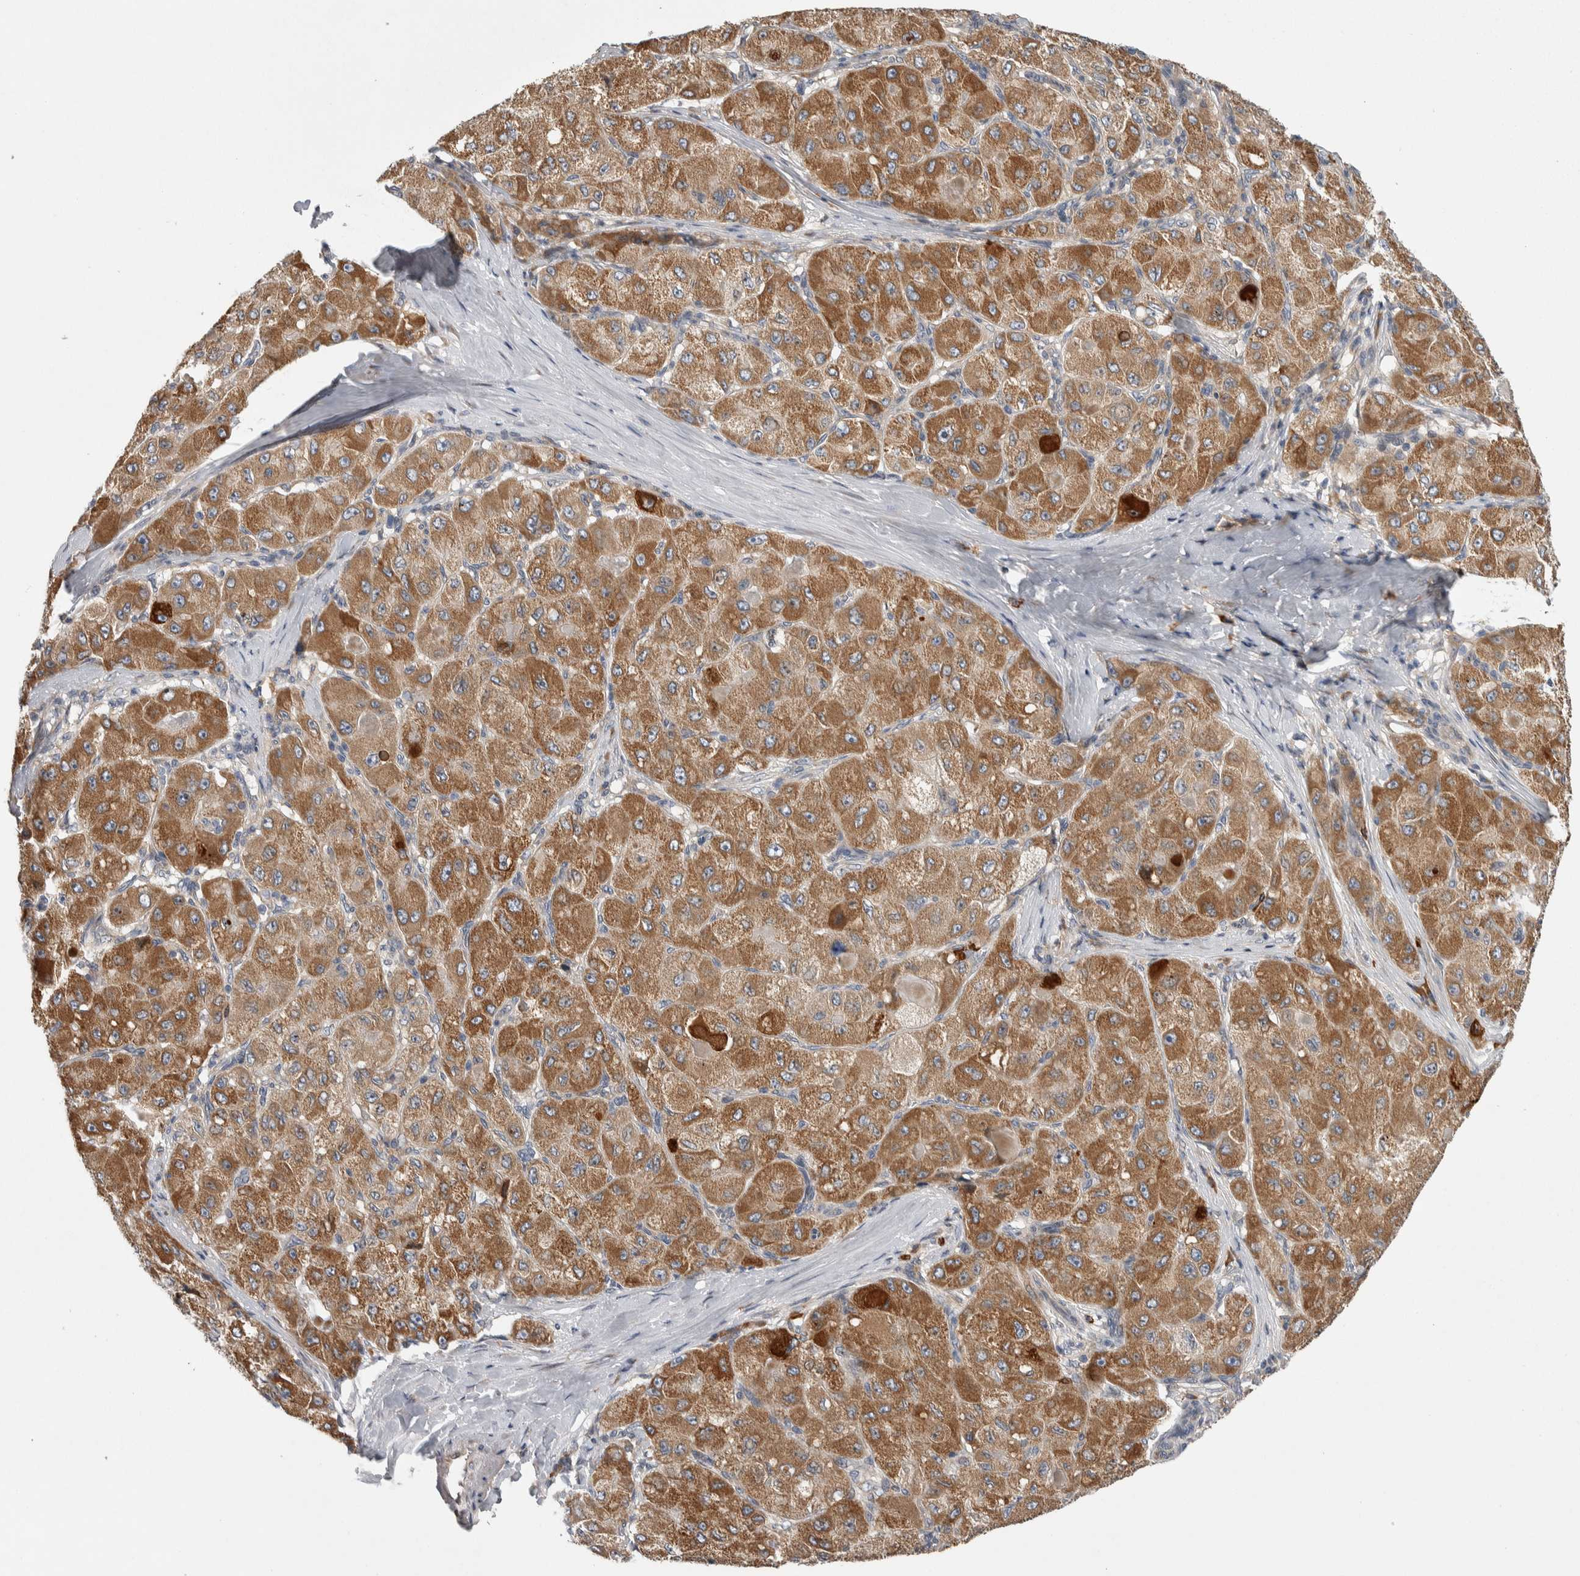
{"staining": {"intensity": "moderate", "quantity": ">75%", "location": "cytoplasmic/membranous"}, "tissue": "liver cancer", "cell_type": "Tumor cells", "image_type": "cancer", "snomed": [{"axis": "morphology", "description": "Carcinoma, Hepatocellular, NOS"}, {"axis": "topography", "description": "Liver"}], "caption": "Immunohistochemical staining of human liver cancer (hepatocellular carcinoma) exhibits medium levels of moderate cytoplasmic/membranous positivity in about >75% of tumor cells.", "gene": "IBTK", "patient": {"sex": "male", "age": 80}}